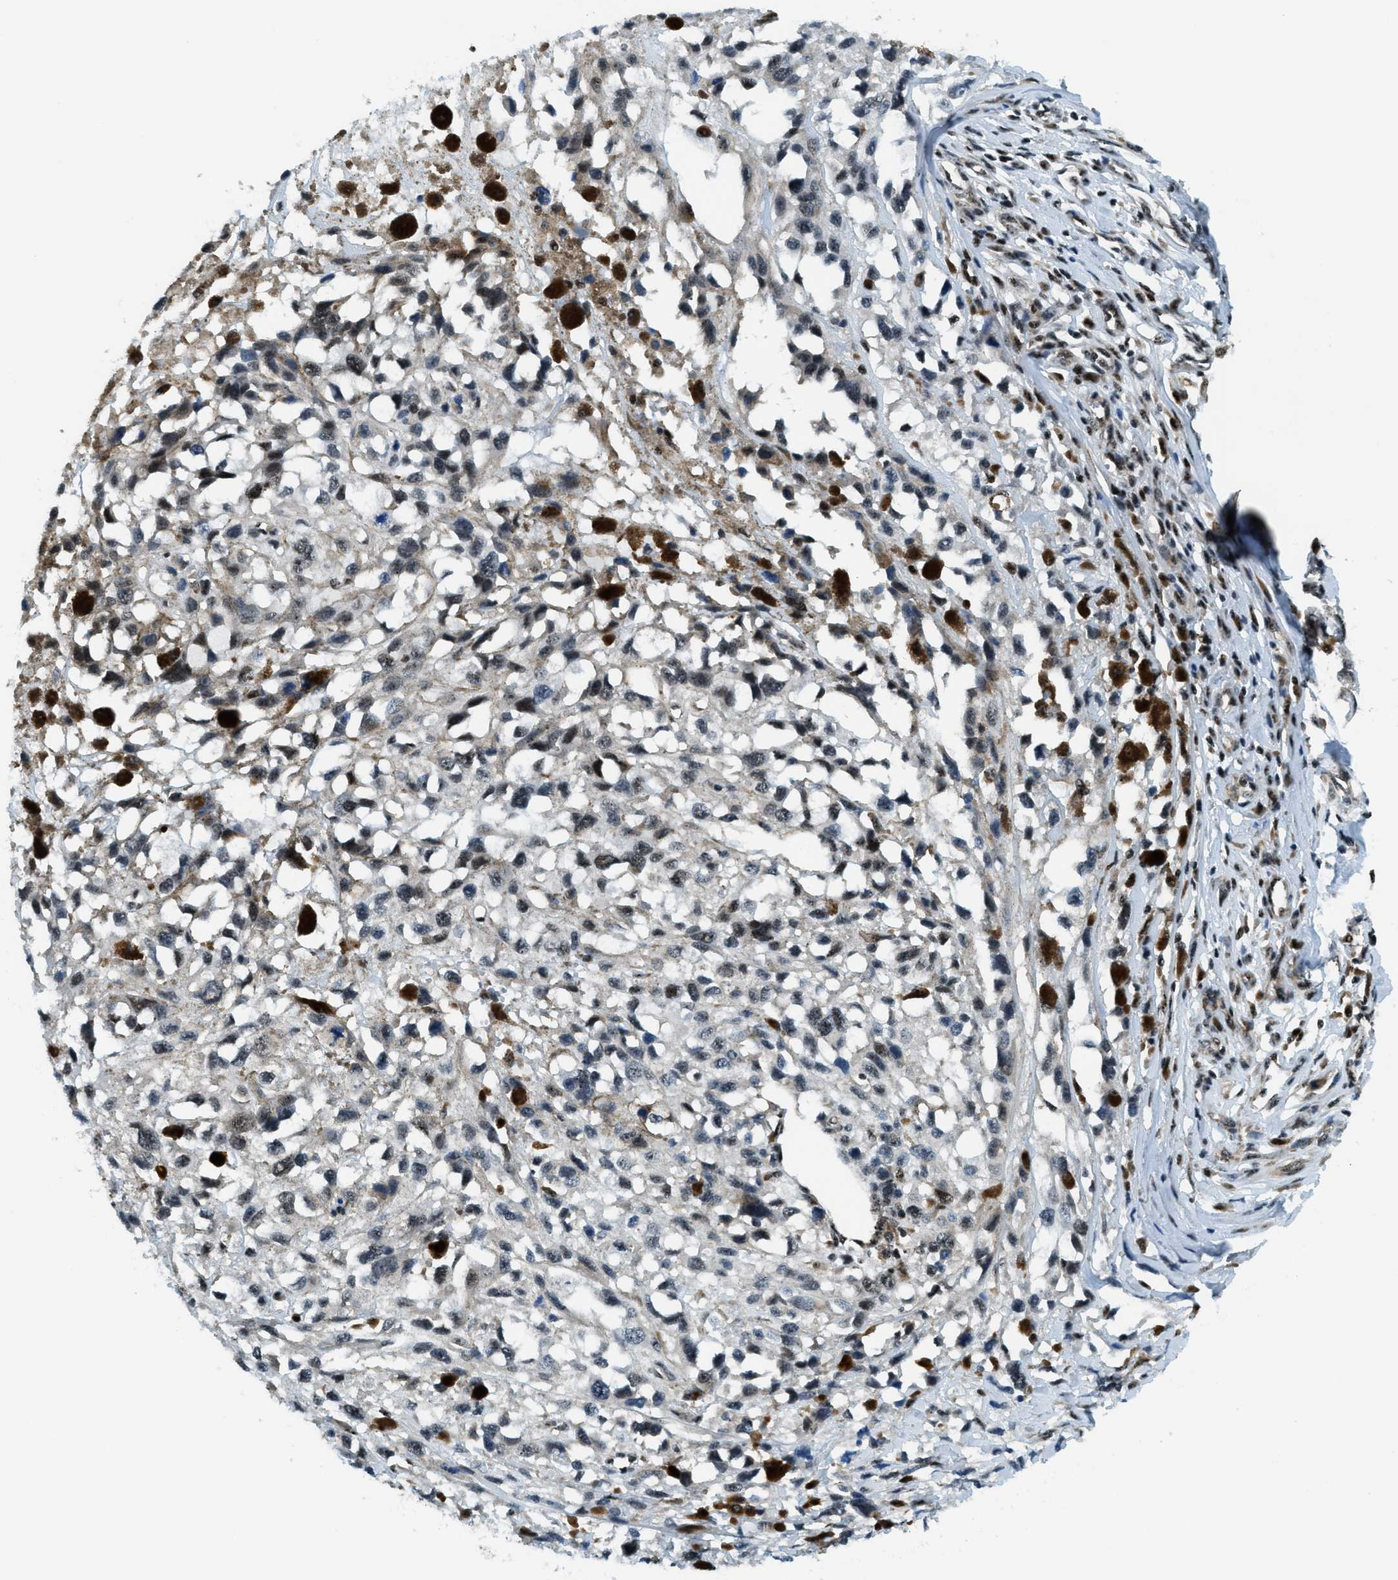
{"staining": {"intensity": "moderate", "quantity": "<25%", "location": "cytoplasmic/membranous"}, "tissue": "melanoma", "cell_type": "Tumor cells", "image_type": "cancer", "snomed": [{"axis": "morphology", "description": "Malignant melanoma, Metastatic site"}, {"axis": "topography", "description": "Lymph node"}], "caption": "The micrograph displays staining of malignant melanoma (metastatic site), revealing moderate cytoplasmic/membranous protein expression (brown color) within tumor cells.", "gene": "SP100", "patient": {"sex": "male", "age": 59}}